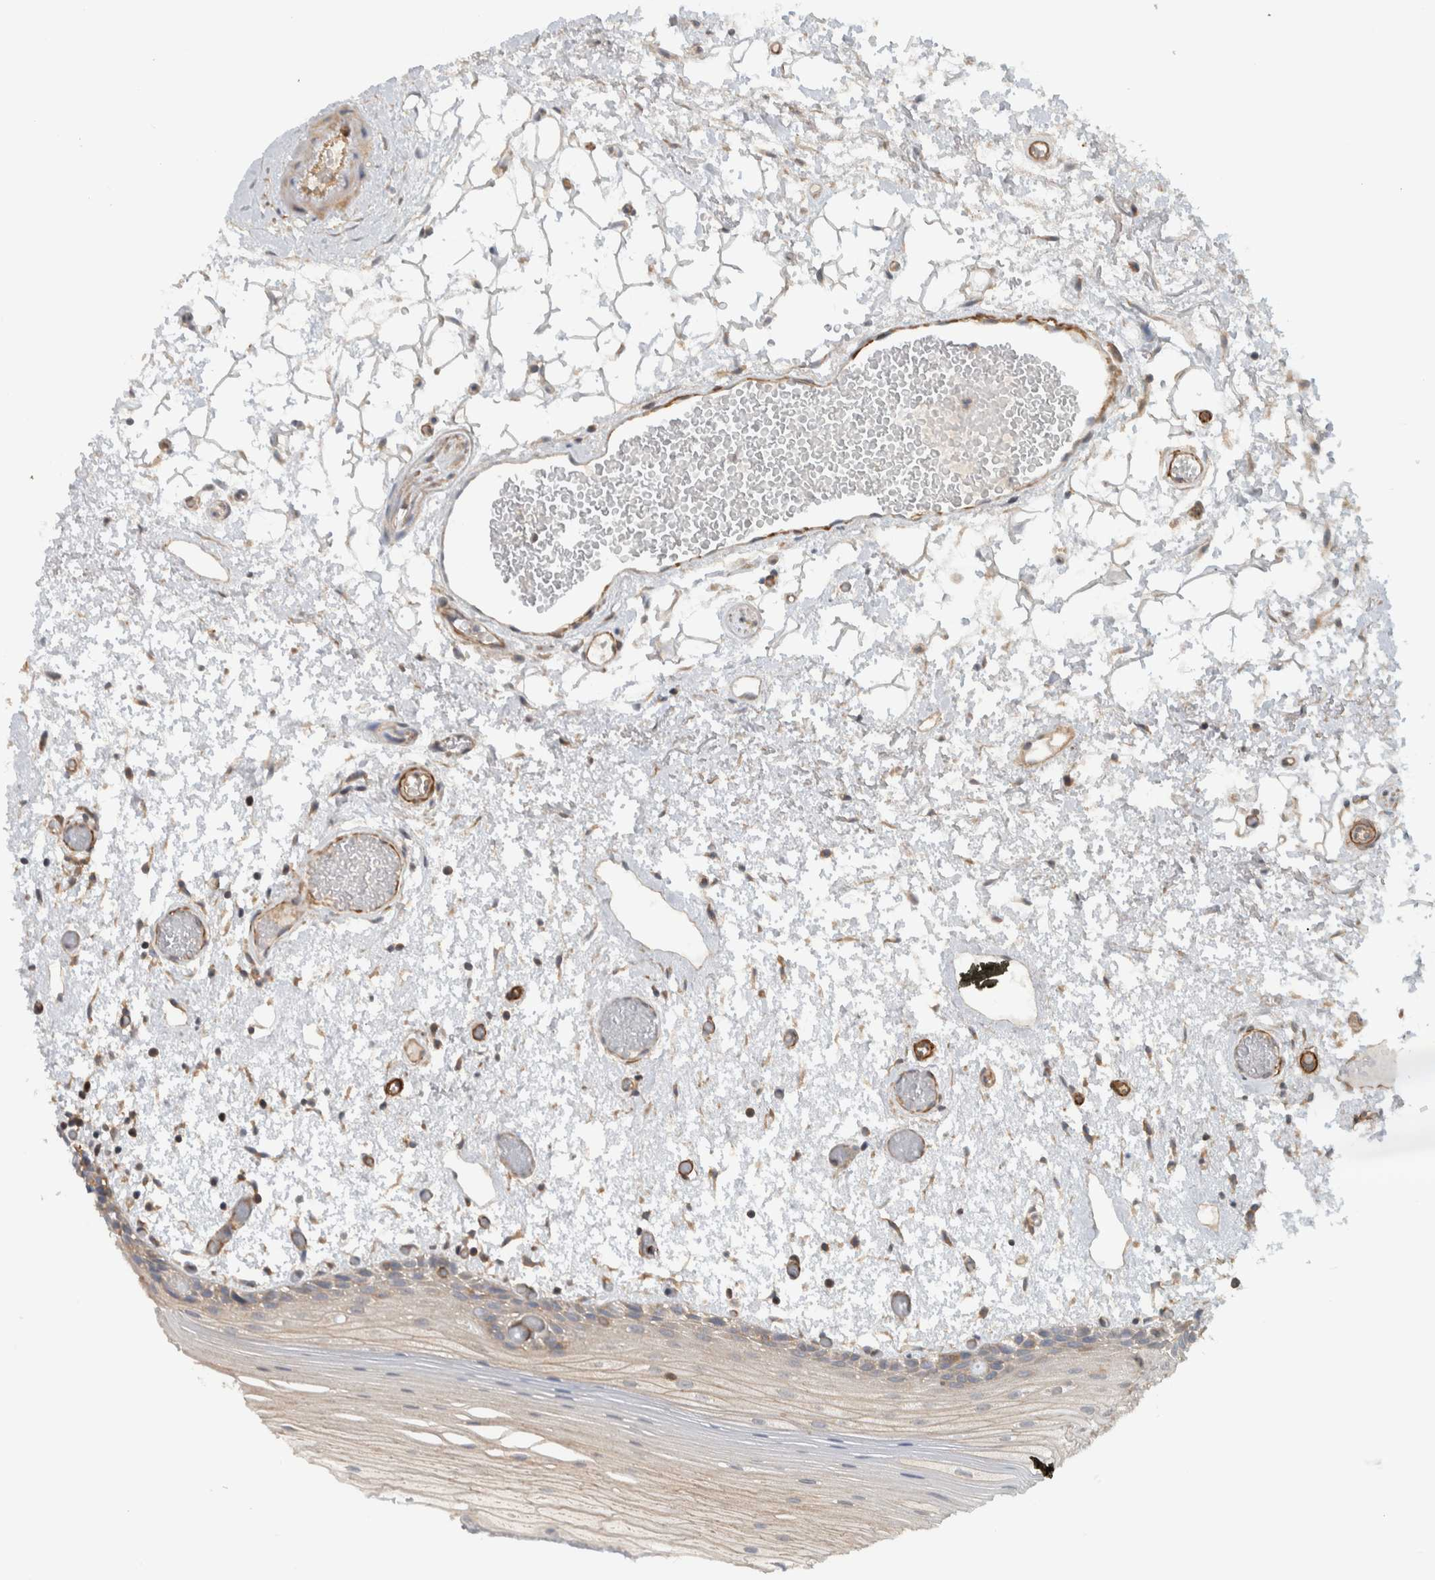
{"staining": {"intensity": "weak", "quantity": "25%-75%", "location": "cytoplasmic/membranous"}, "tissue": "oral mucosa", "cell_type": "Squamous epithelial cells", "image_type": "normal", "snomed": [{"axis": "morphology", "description": "Normal tissue, NOS"}, {"axis": "topography", "description": "Oral tissue"}], "caption": "High-magnification brightfield microscopy of unremarkable oral mucosa stained with DAB (brown) and counterstained with hematoxylin (blue). squamous epithelial cells exhibit weak cytoplasmic/membranous staining is appreciated in about25%-75% of cells. Nuclei are stained in blue.", "gene": "MPRIP", "patient": {"sex": "male", "age": 52}}